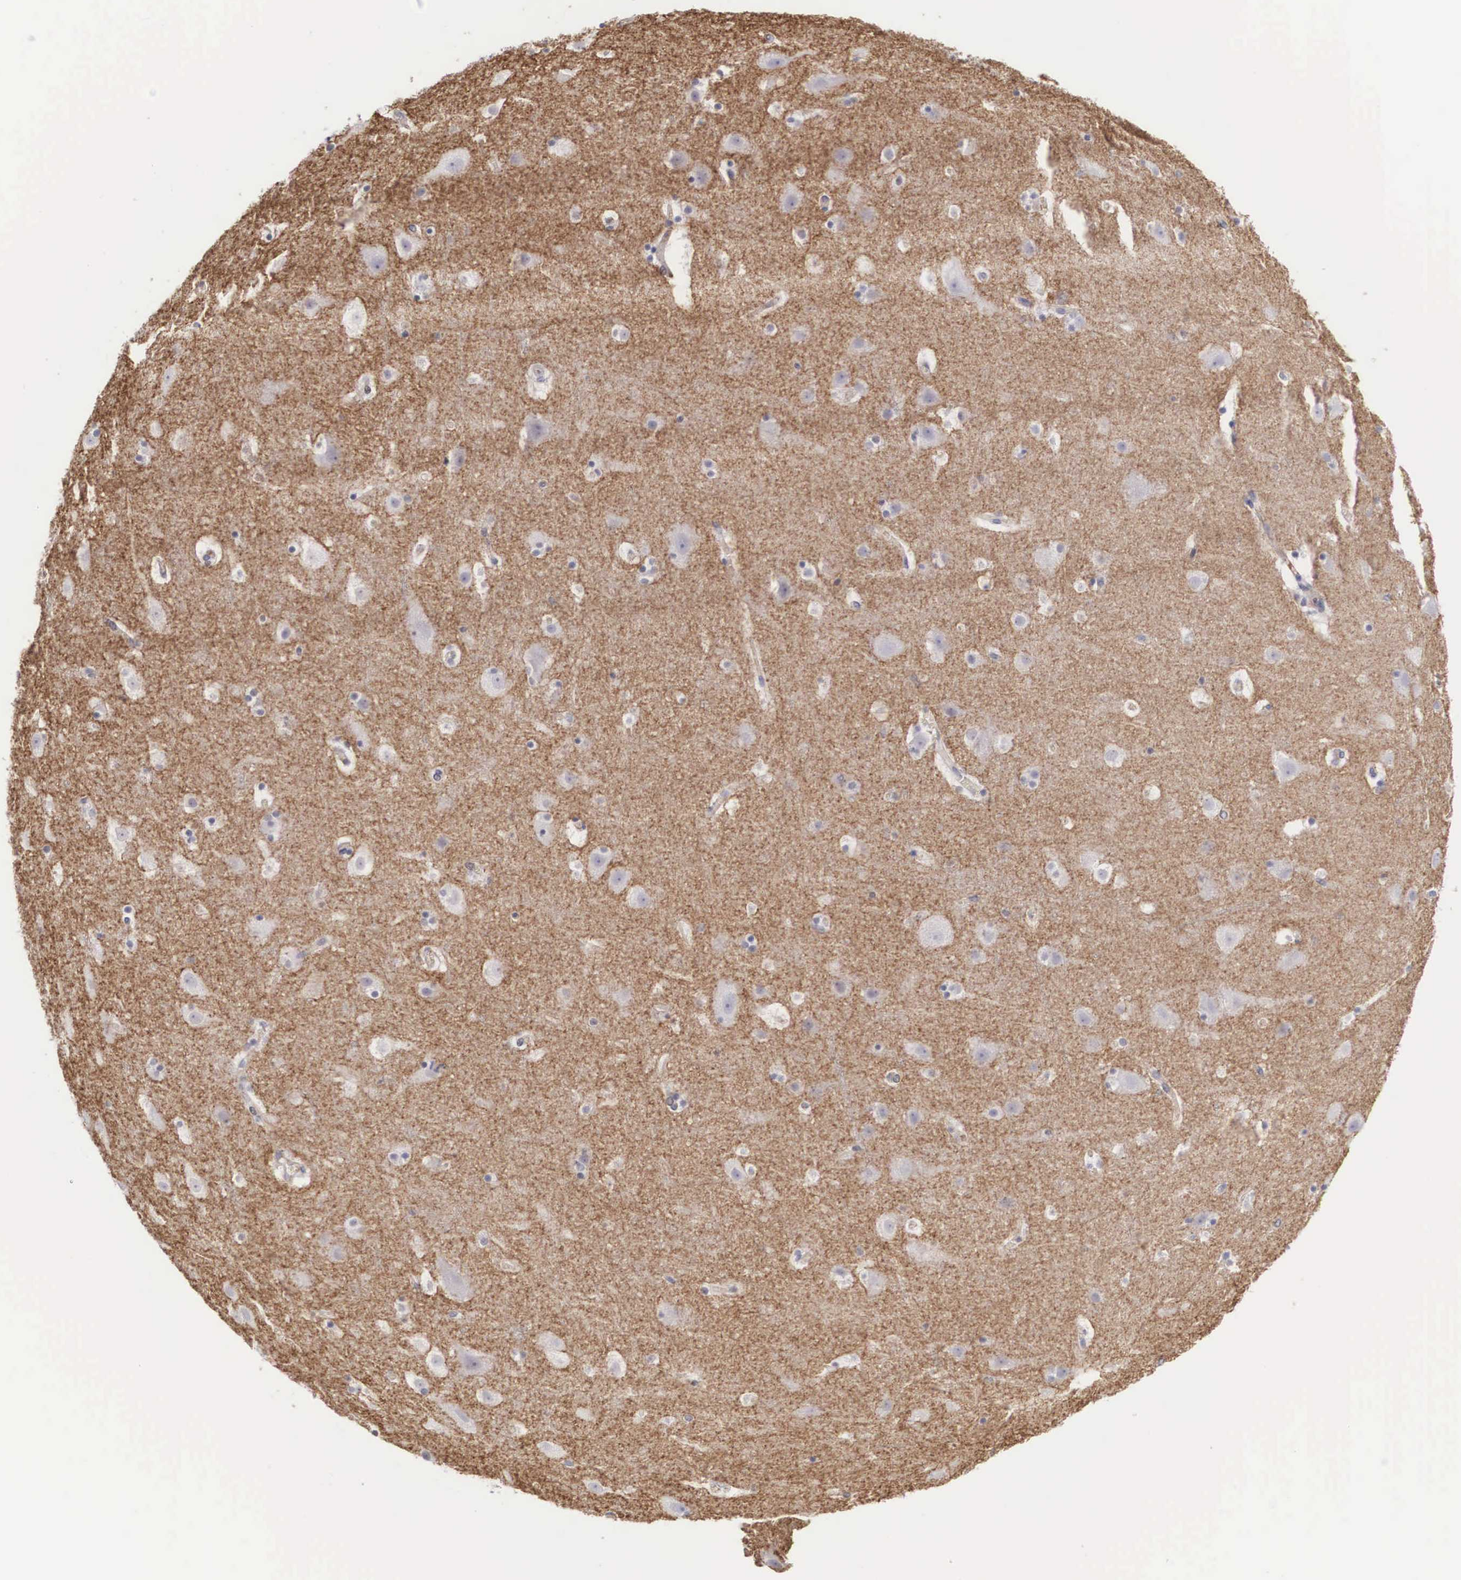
{"staining": {"intensity": "negative", "quantity": "none", "location": "none"}, "tissue": "cerebral cortex", "cell_type": "Endothelial cells", "image_type": "normal", "snomed": [{"axis": "morphology", "description": "Normal tissue, NOS"}, {"axis": "topography", "description": "Cerebral cortex"}], "caption": "IHC image of unremarkable cerebral cortex: cerebral cortex stained with DAB (3,3'-diaminobenzidine) displays no significant protein positivity in endothelial cells.", "gene": "RBPJ", "patient": {"sex": "male", "age": 45}}